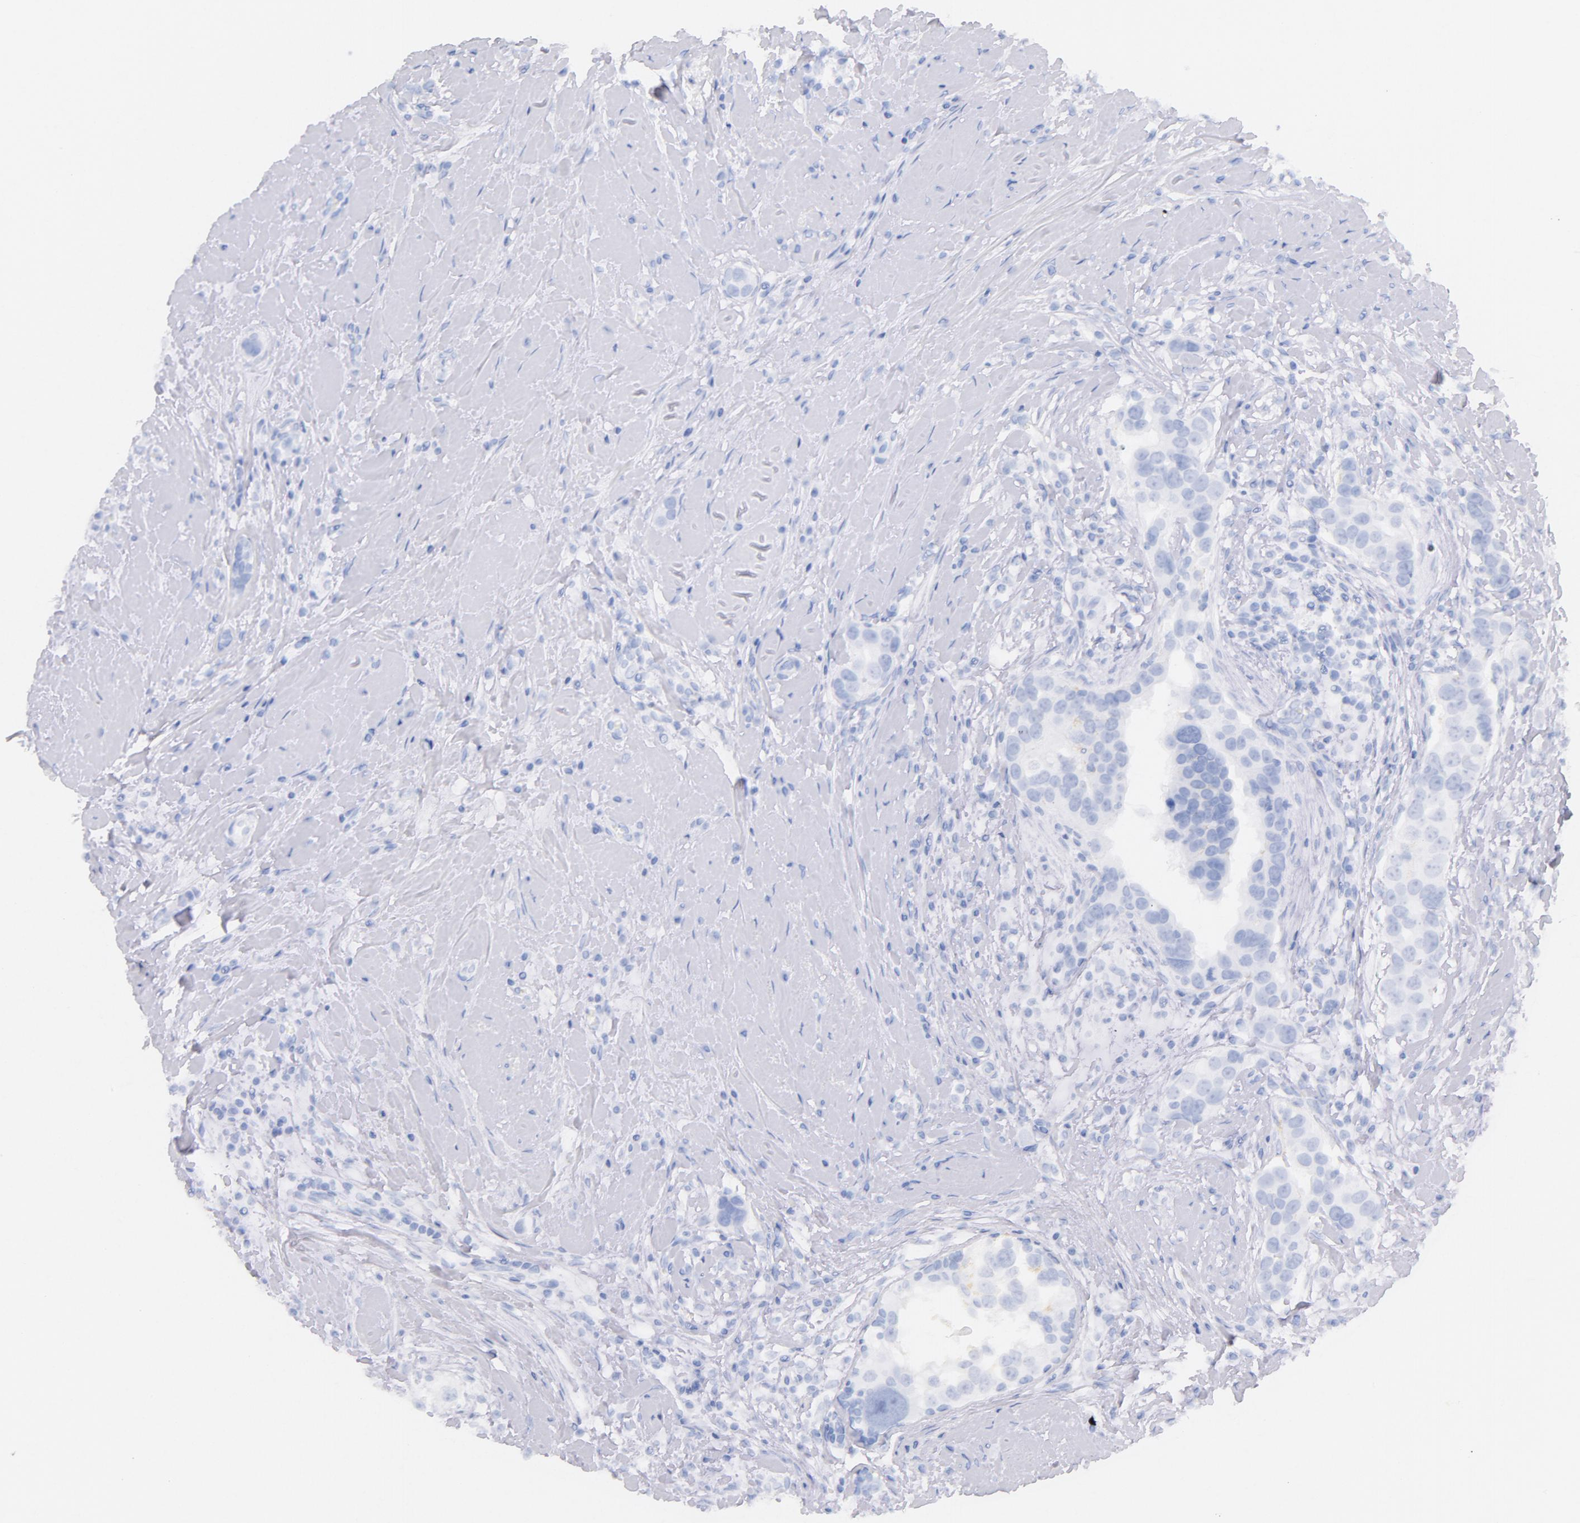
{"staining": {"intensity": "negative", "quantity": "none", "location": "none"}, "tissue": "breast cancer", "cell_type": "Tumor cells", "image_type": "cancer", "snomed": [{"axis": "morphology", "description": "Duct carcinoma"}, {"axis": "topography", "description": "Breast"}], "caption": "Tumor cells show no significant staining in breast cancer (infiltrating ductal carcinoma). (DAB (3,3'-diaminobenzidine) immunohistochemistry with hematoxylin counter stain).", "gene": "CD44", "patient": {"sex": "female", "age": 55}}